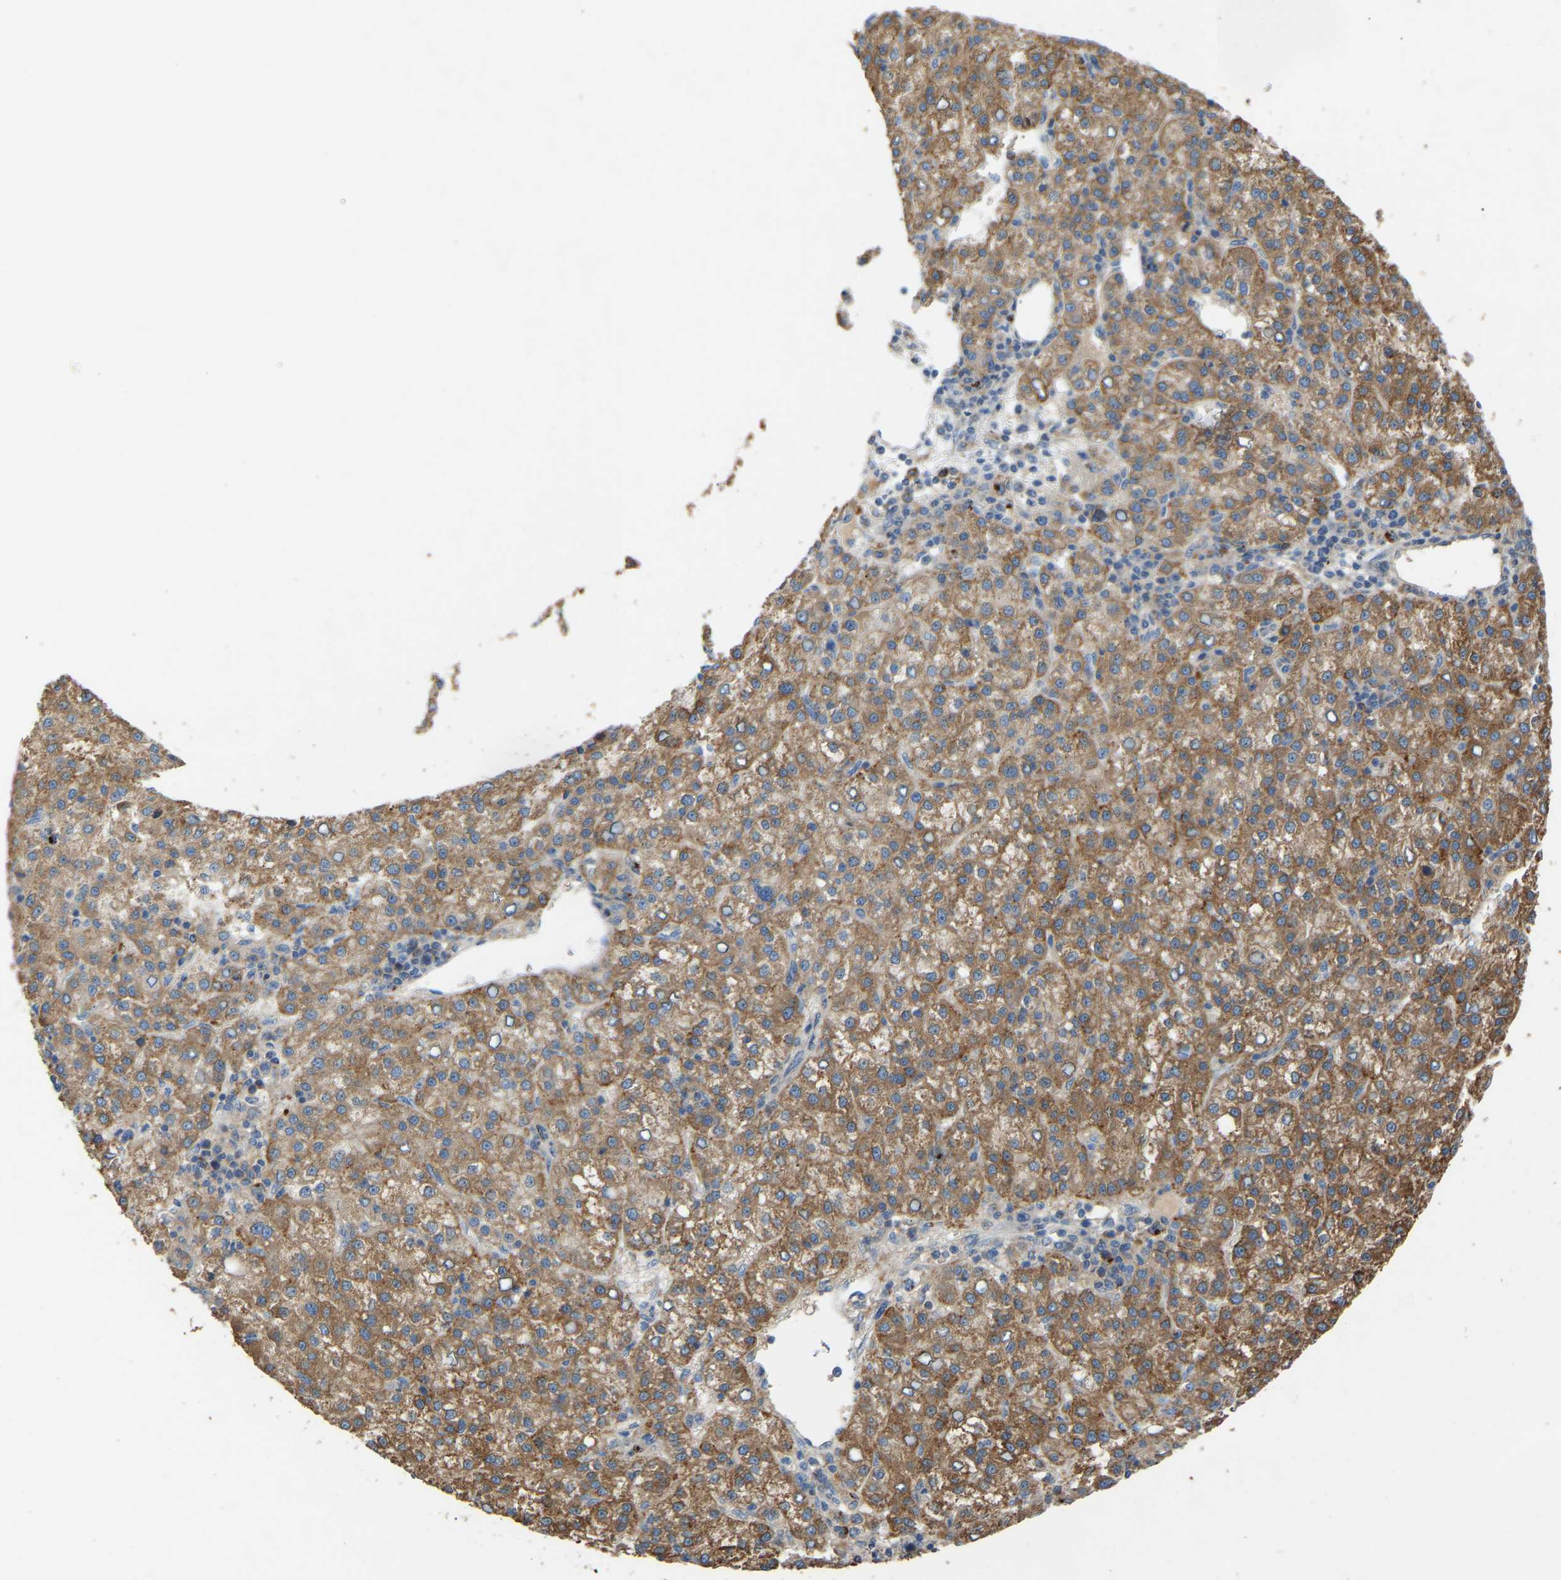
{"staining": {"intensity": "moderate", "quantity": ">75%", "location": "cytoplasmic/membranous"}, "tissue": "liver cancer", "cell_type": "Tumor cells", "image_type": "cancer", "snomed": [{"axis": "morphology", "description": "Carcinoma, Hepatocellular, NOS"}, {"axis": "topography", "description": "Liver"}], "caption": "Protein expression by immunohistochemistry (IHC) exhibits moderate cytoplasmic/membranous positivity in about >75% of tumor cells in liver hepatocellular carcinoma. (DAB (3,3'-diaminobenzidine) = brown stain, brightfield microscopy at high magnification).", "gene": "RGP1", "patient": {"sex": "female", "age": 58}}